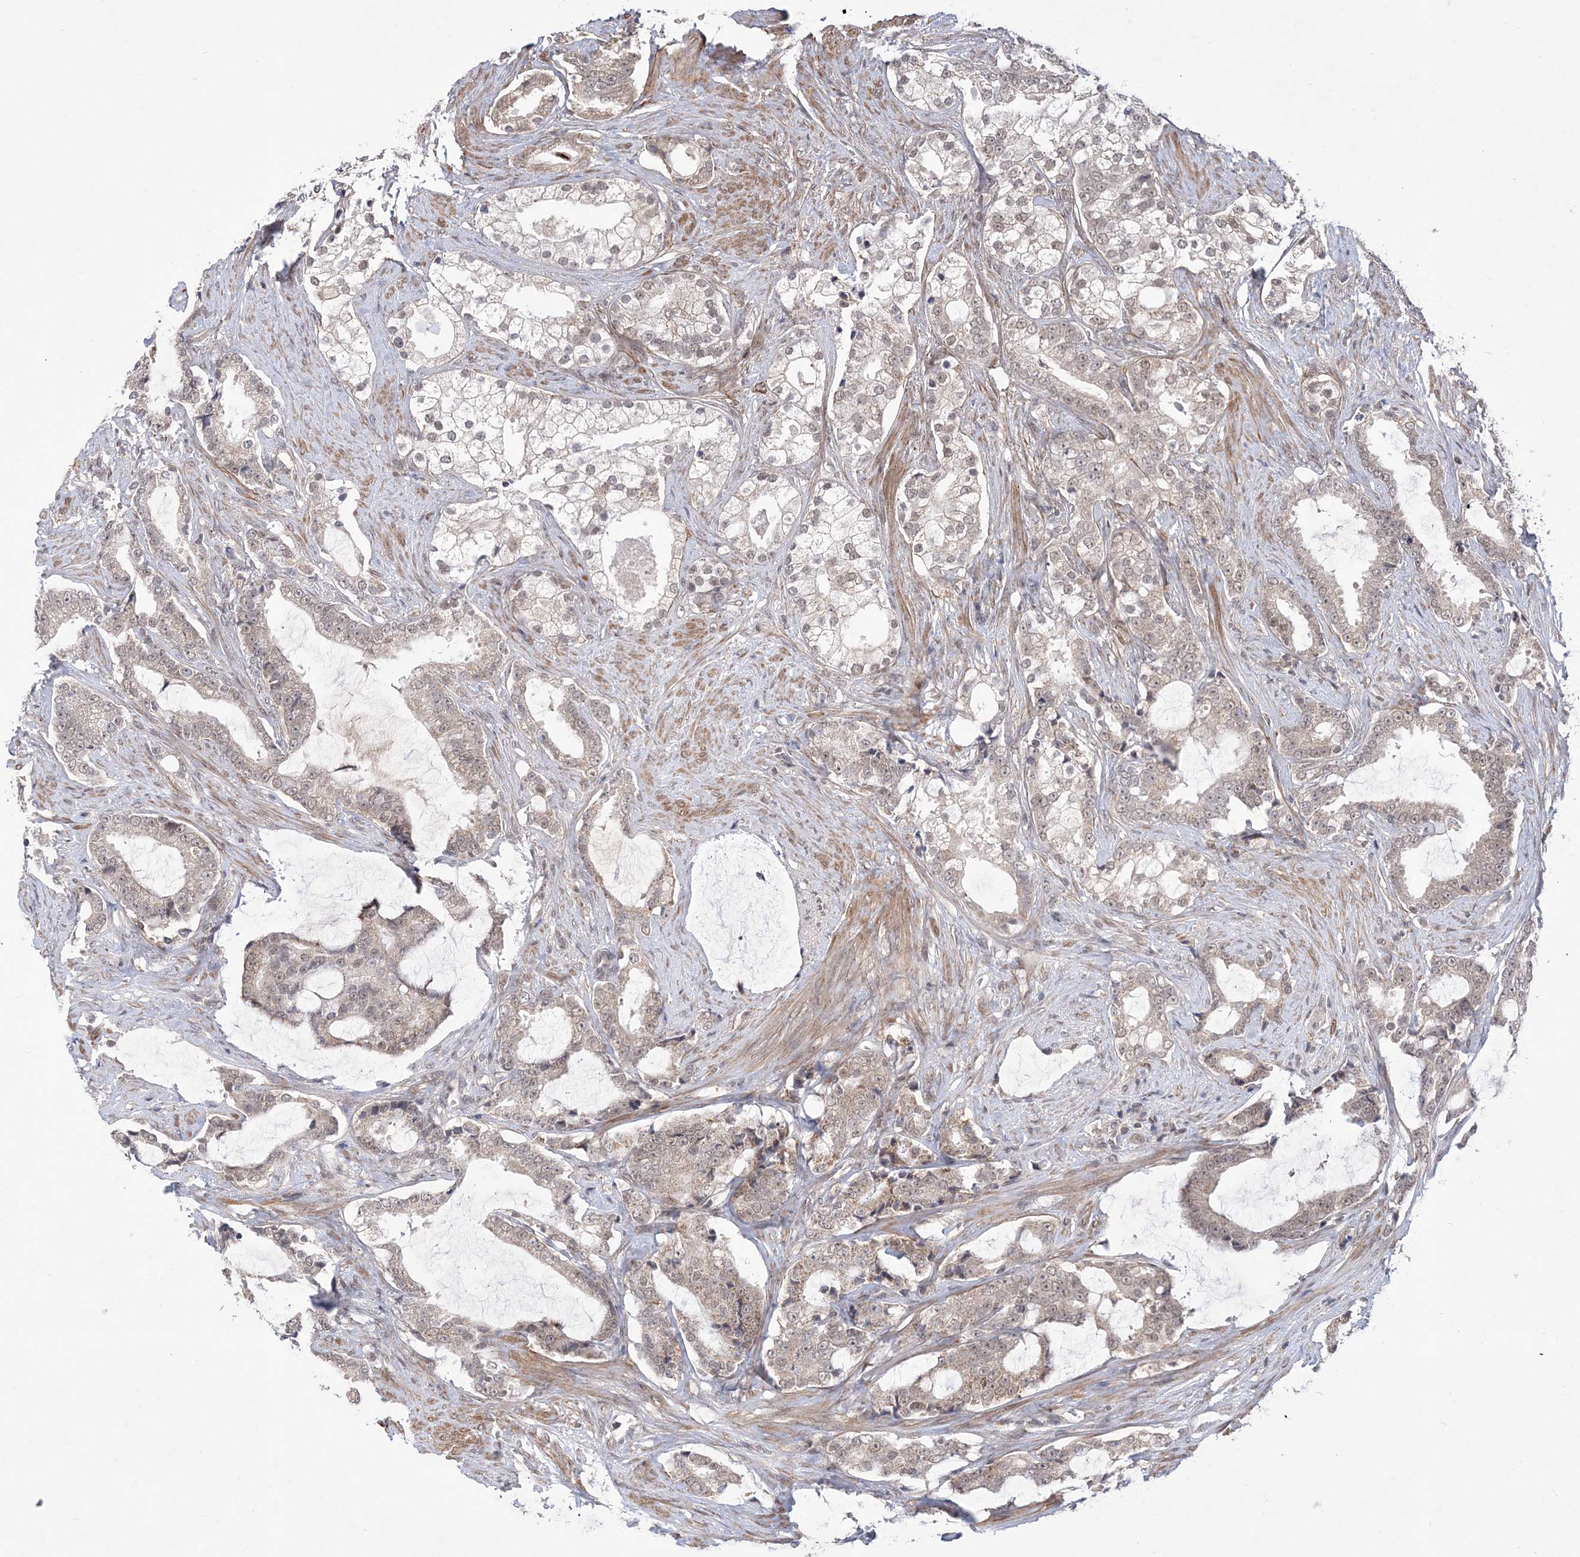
{"staining": {"intensity": "weak", "quantity": "25%-75%", "location": "nuclear"}, "tissue": "prostate cancer", "cell_type": "Tumor cells", "image_type": "cancer", "snomed": [{"axis": "morphology", "description": "Adenocarcinoma, Low grade"}, {"axis": "topography", "description": "Prostate"}], "caption": "Prostate cancer was stained to show a protein in brown. There is low levels of weak nuclear staining in about 25%-75% of tumor cells.", "gene": "BOD1L1", "patient": {"sex": "male", "age": 58}}